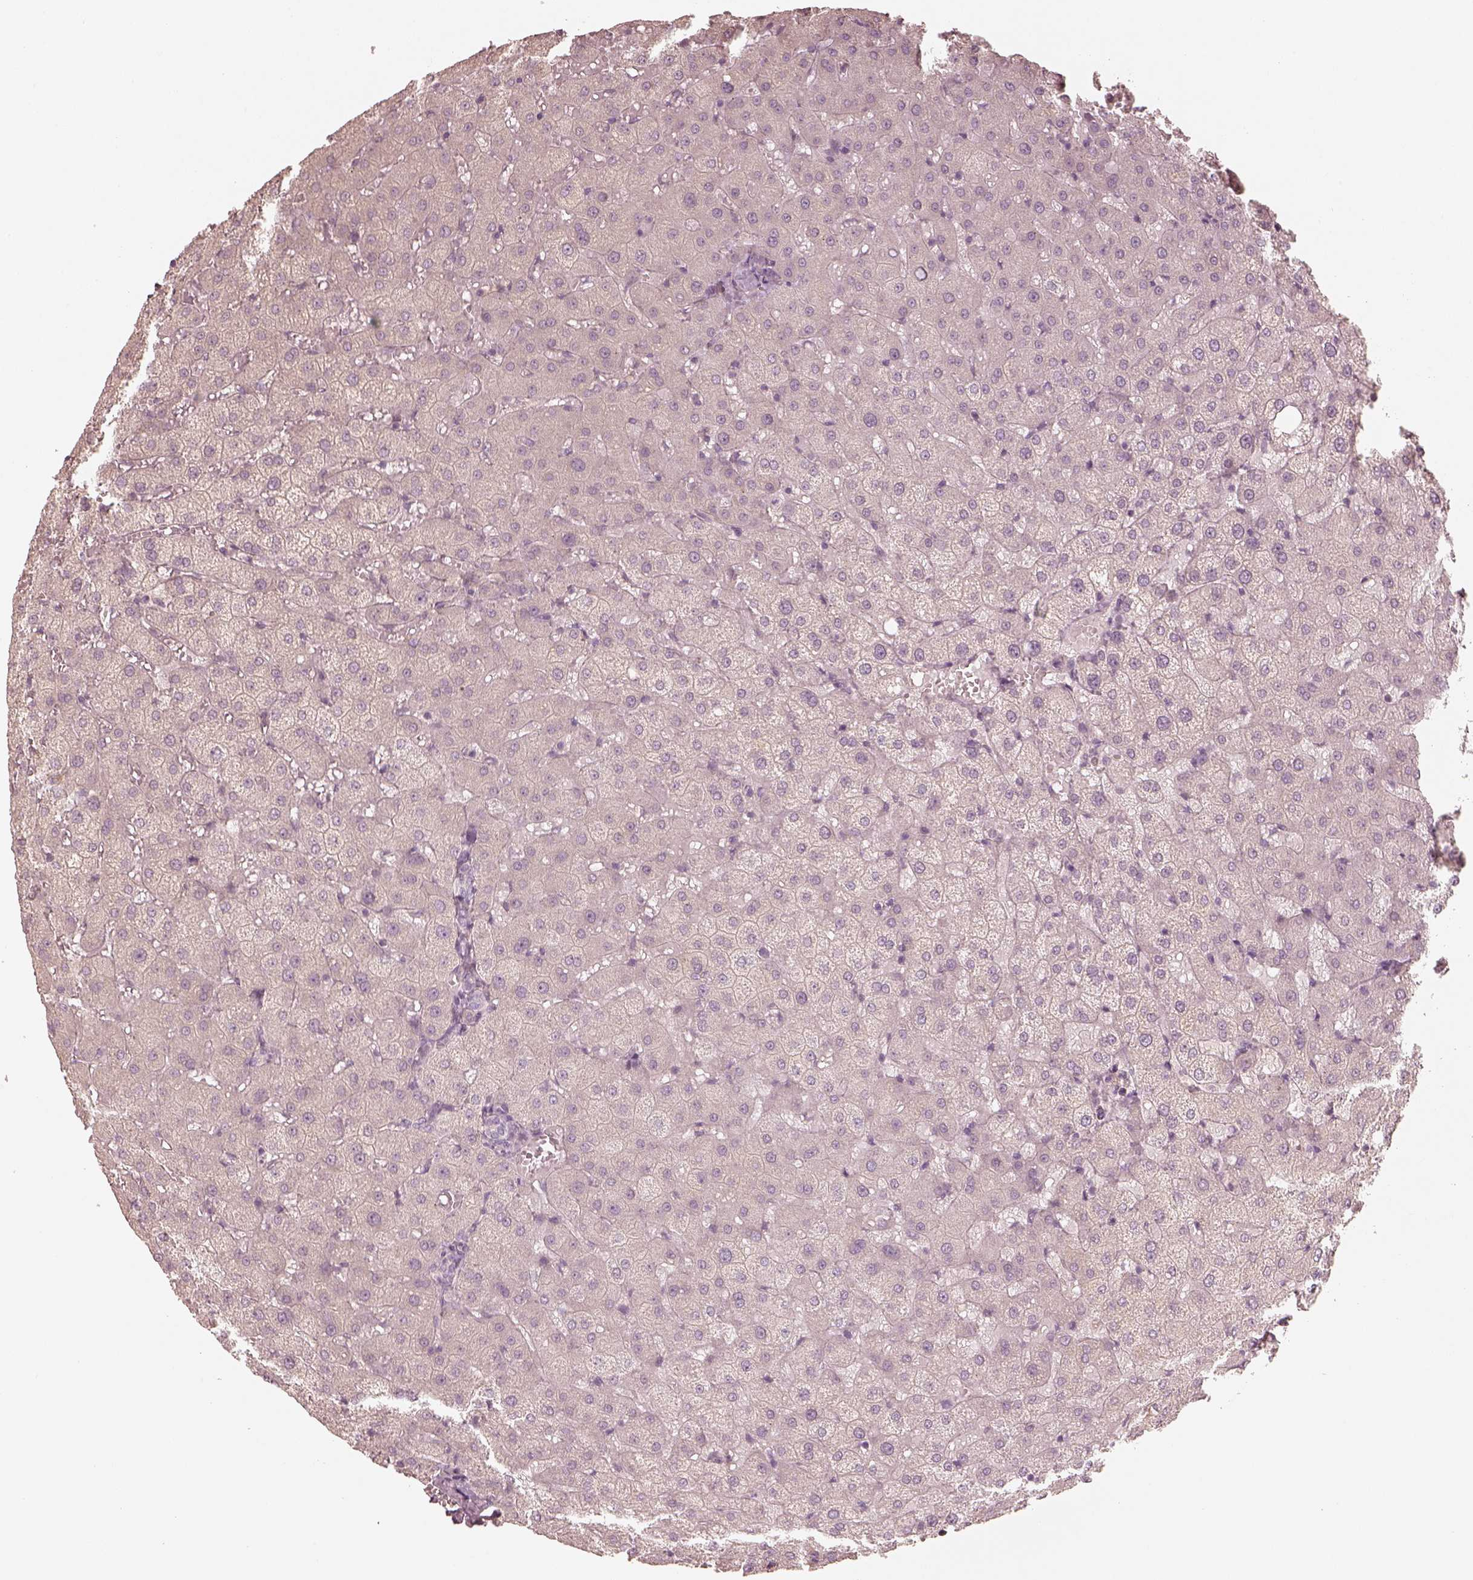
{"staining": {"intensity": "negative", "quantity": "none", "location": "none"}, "tissue": "liver", "cell_type": "Cholangiocytes", "image_type": "normal", "snomed": [{"axis": "morphology", "description": "Normal tissue, NOS"}, {"axis": "topography", "description": "Liver"}], "caption": "Immunohistochemical staining of unremarkable liver displays no significant staining in cholangiocytes. Nuclei are stained in blue.", "gene": "KCNJ9", "patient": {"sex": "female", "age": 50}}